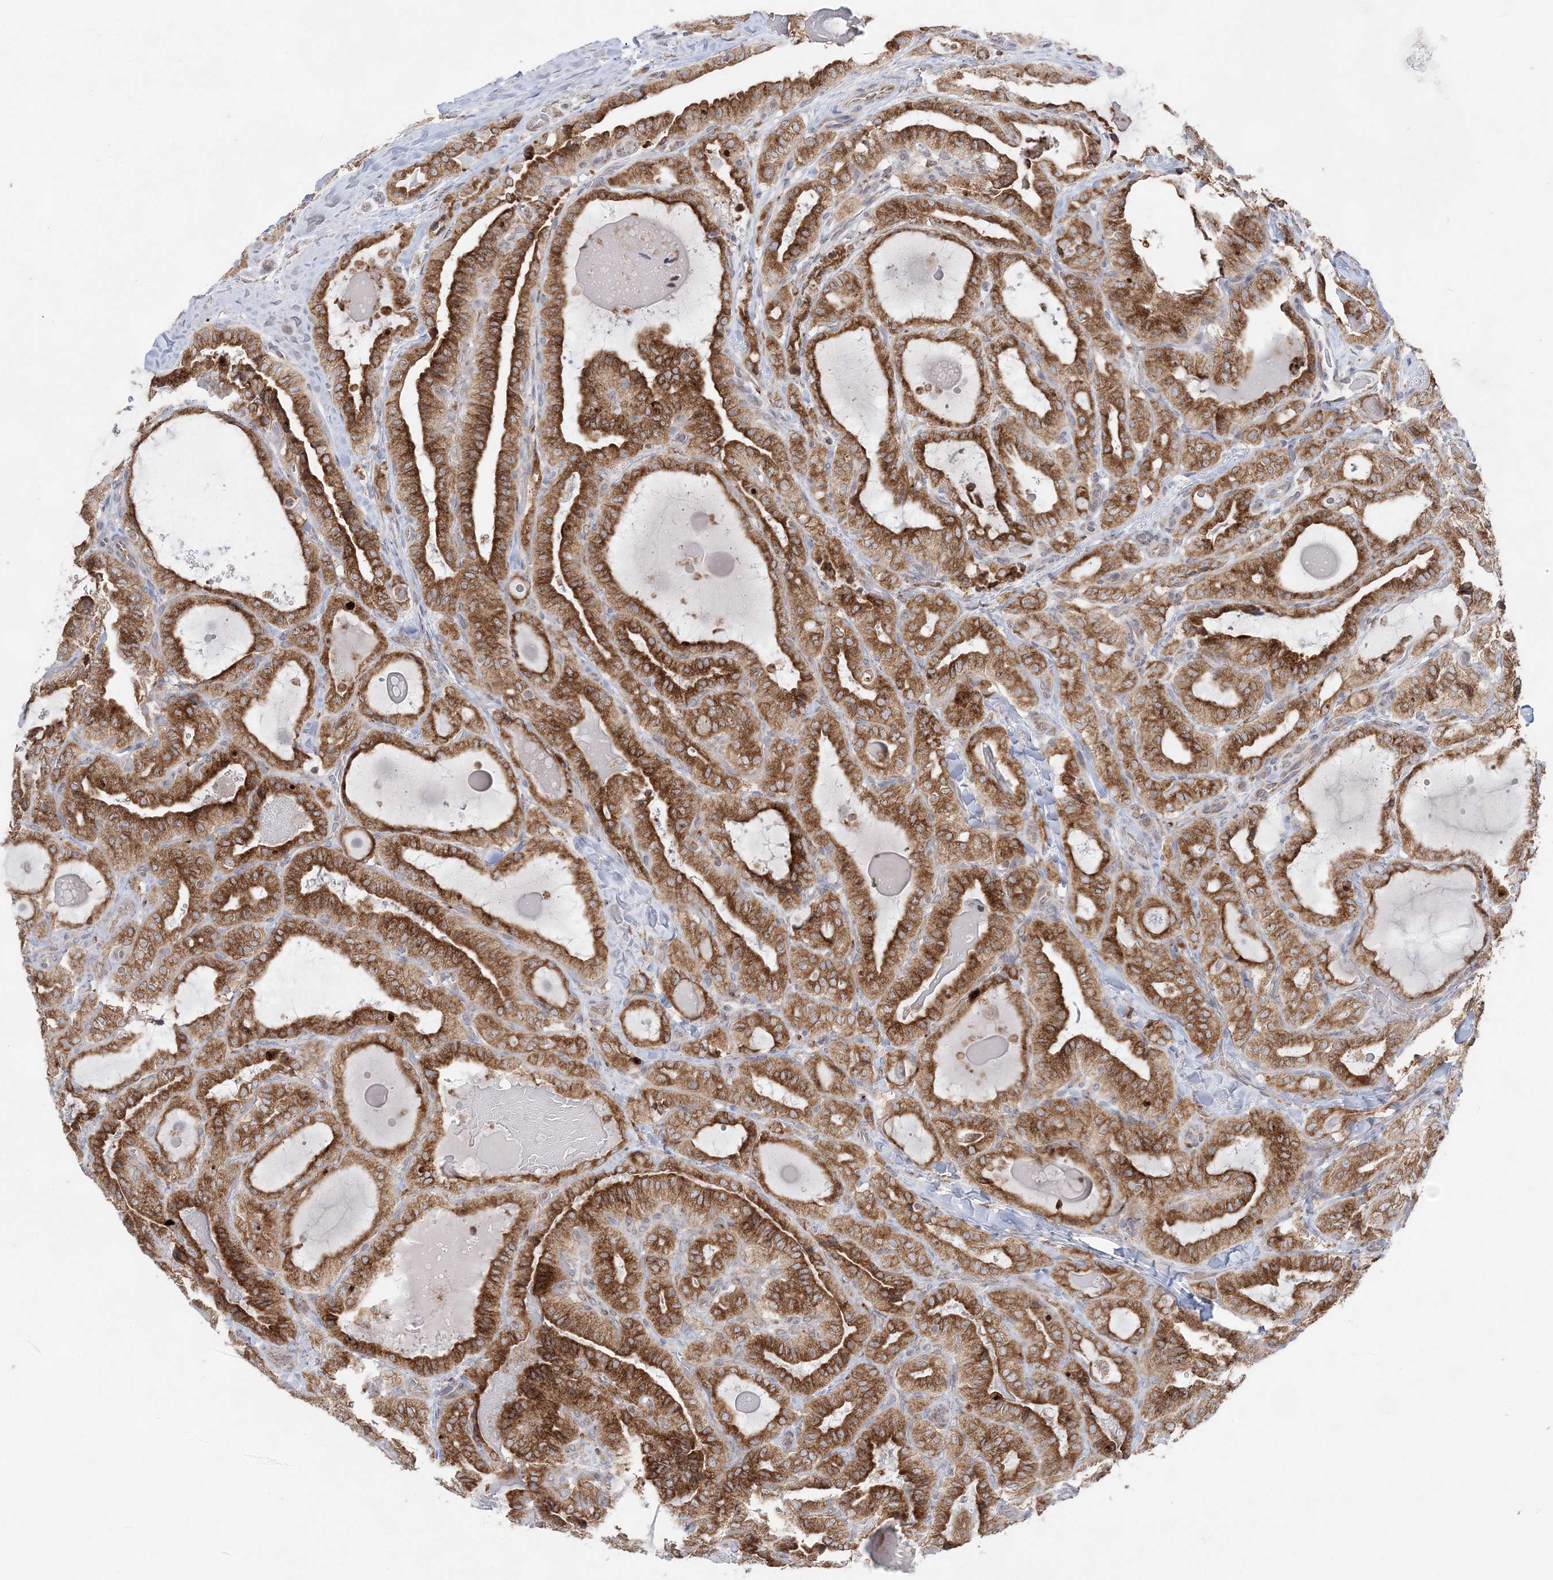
{"staining": {"intensity": "strong", "quantity": ">75%", "location": "cytoplasmic/membranous"}, "tissue": "thyroid cancer", "cell_type": "Tumor cells", "image_type": "cancer", "snomed": [{"axis": "morphology", "description": "Papillary adenocarcinoma, NOS"}, {"axis": "topography", "description": "Thyroid gland"}], "caption": "The image shows a brown stain indicating the presence of a protein in the cytoplasmic/membranous of tumor cells in thyroid cancer.", "gene": "TMED10", "patient": {"sex": "male", "age": 77}}